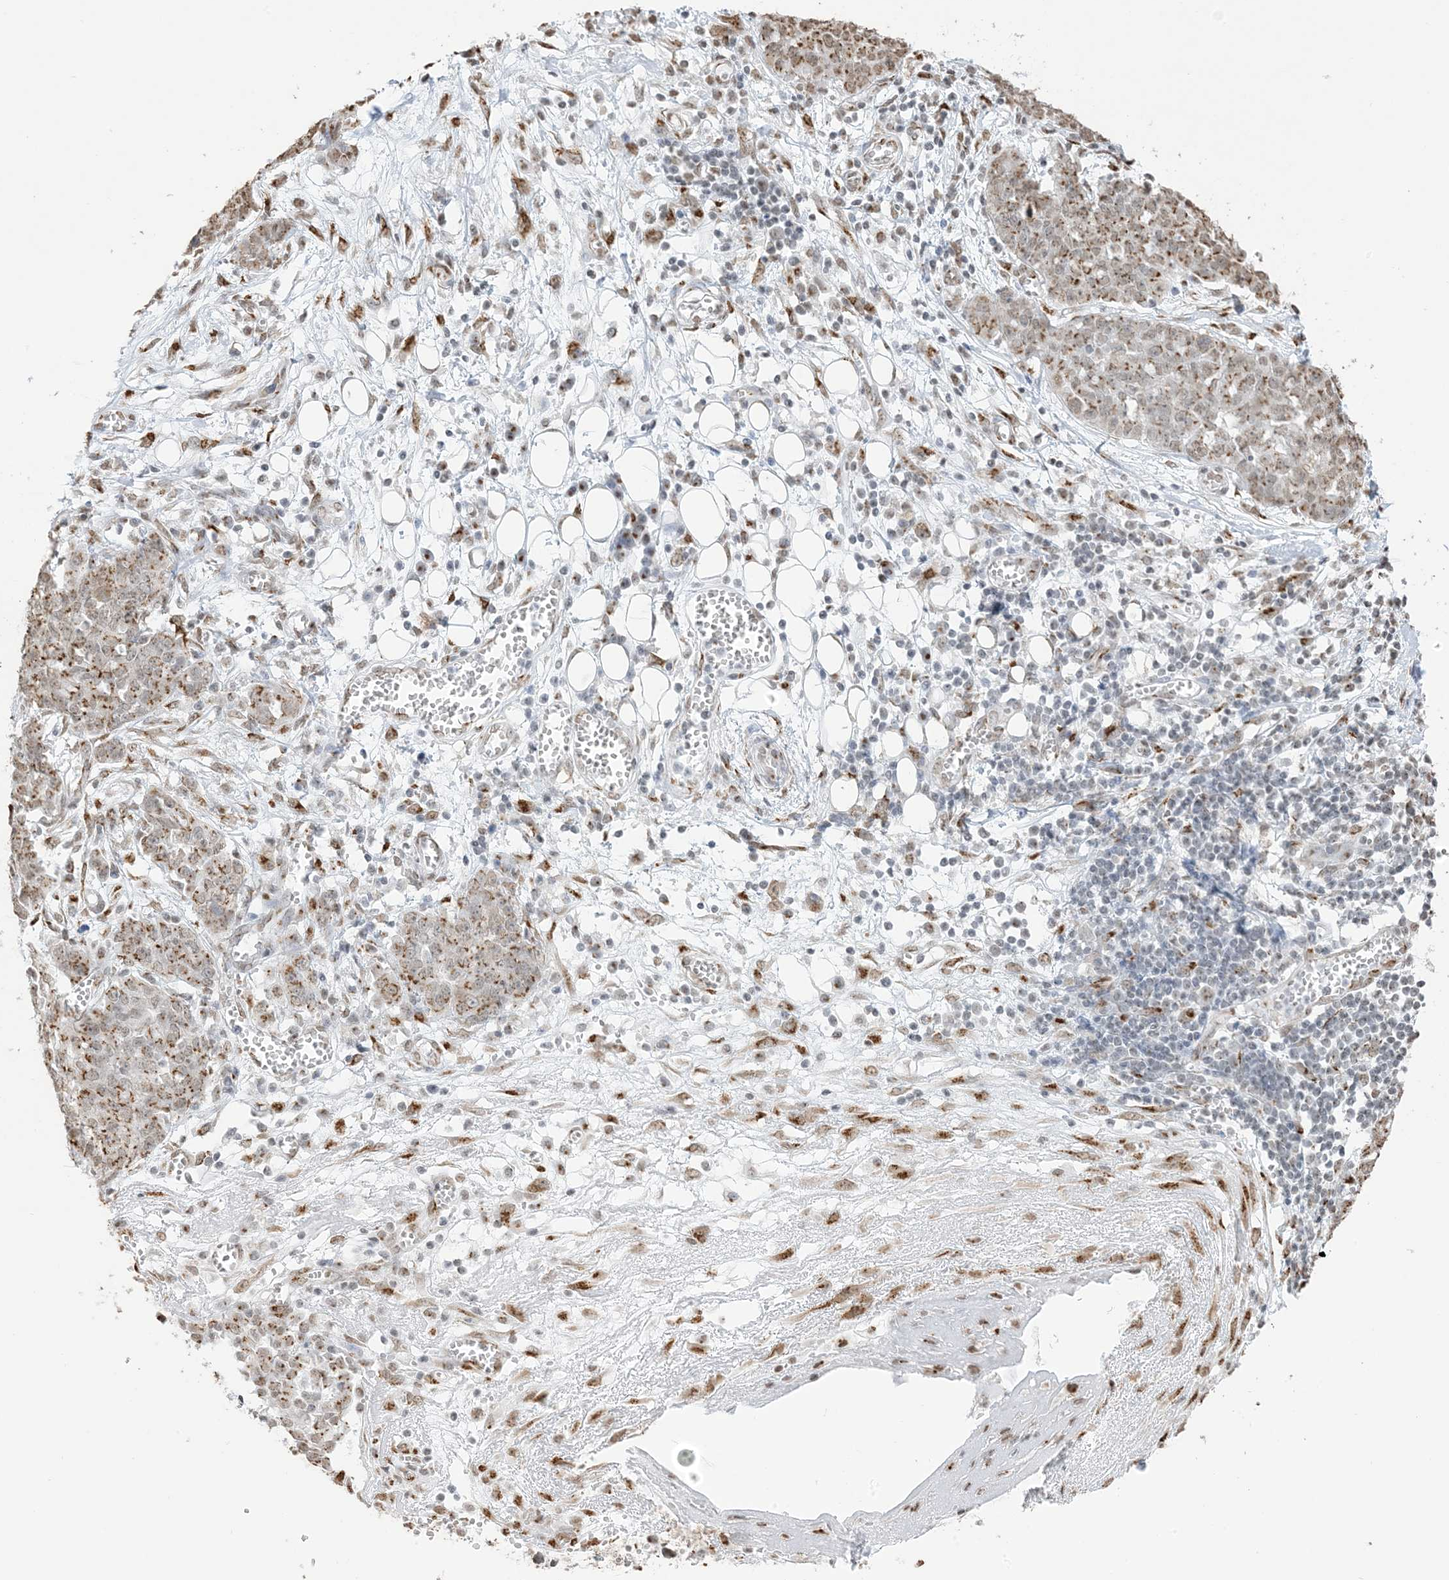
{"staining": {"intensity": "moderate", "quantity": ">75%", "location": "cytoplasmic/membranous,nuclear"}, "tissue": "ovarian cancer", "cell_type": "Tumor cells", "image_type": "cancer", "snomed": [{"axis": "morphology", "description": "Cystadenocarcinoma, serous, NOS"}, {"axis": "topography", "description": "Soft tissue"}, {"axis": "topography", "description": "Ovary"}], "caption": "Tumor cells exhibit medium levels of moderate cytoplasmic/membranous and nuclear positivity in about >75% of cells in ovarian cancer (serous cystadenocarcinoma).", "gene": "GPR107", "patient": {"sex": "female", "age": 57}}